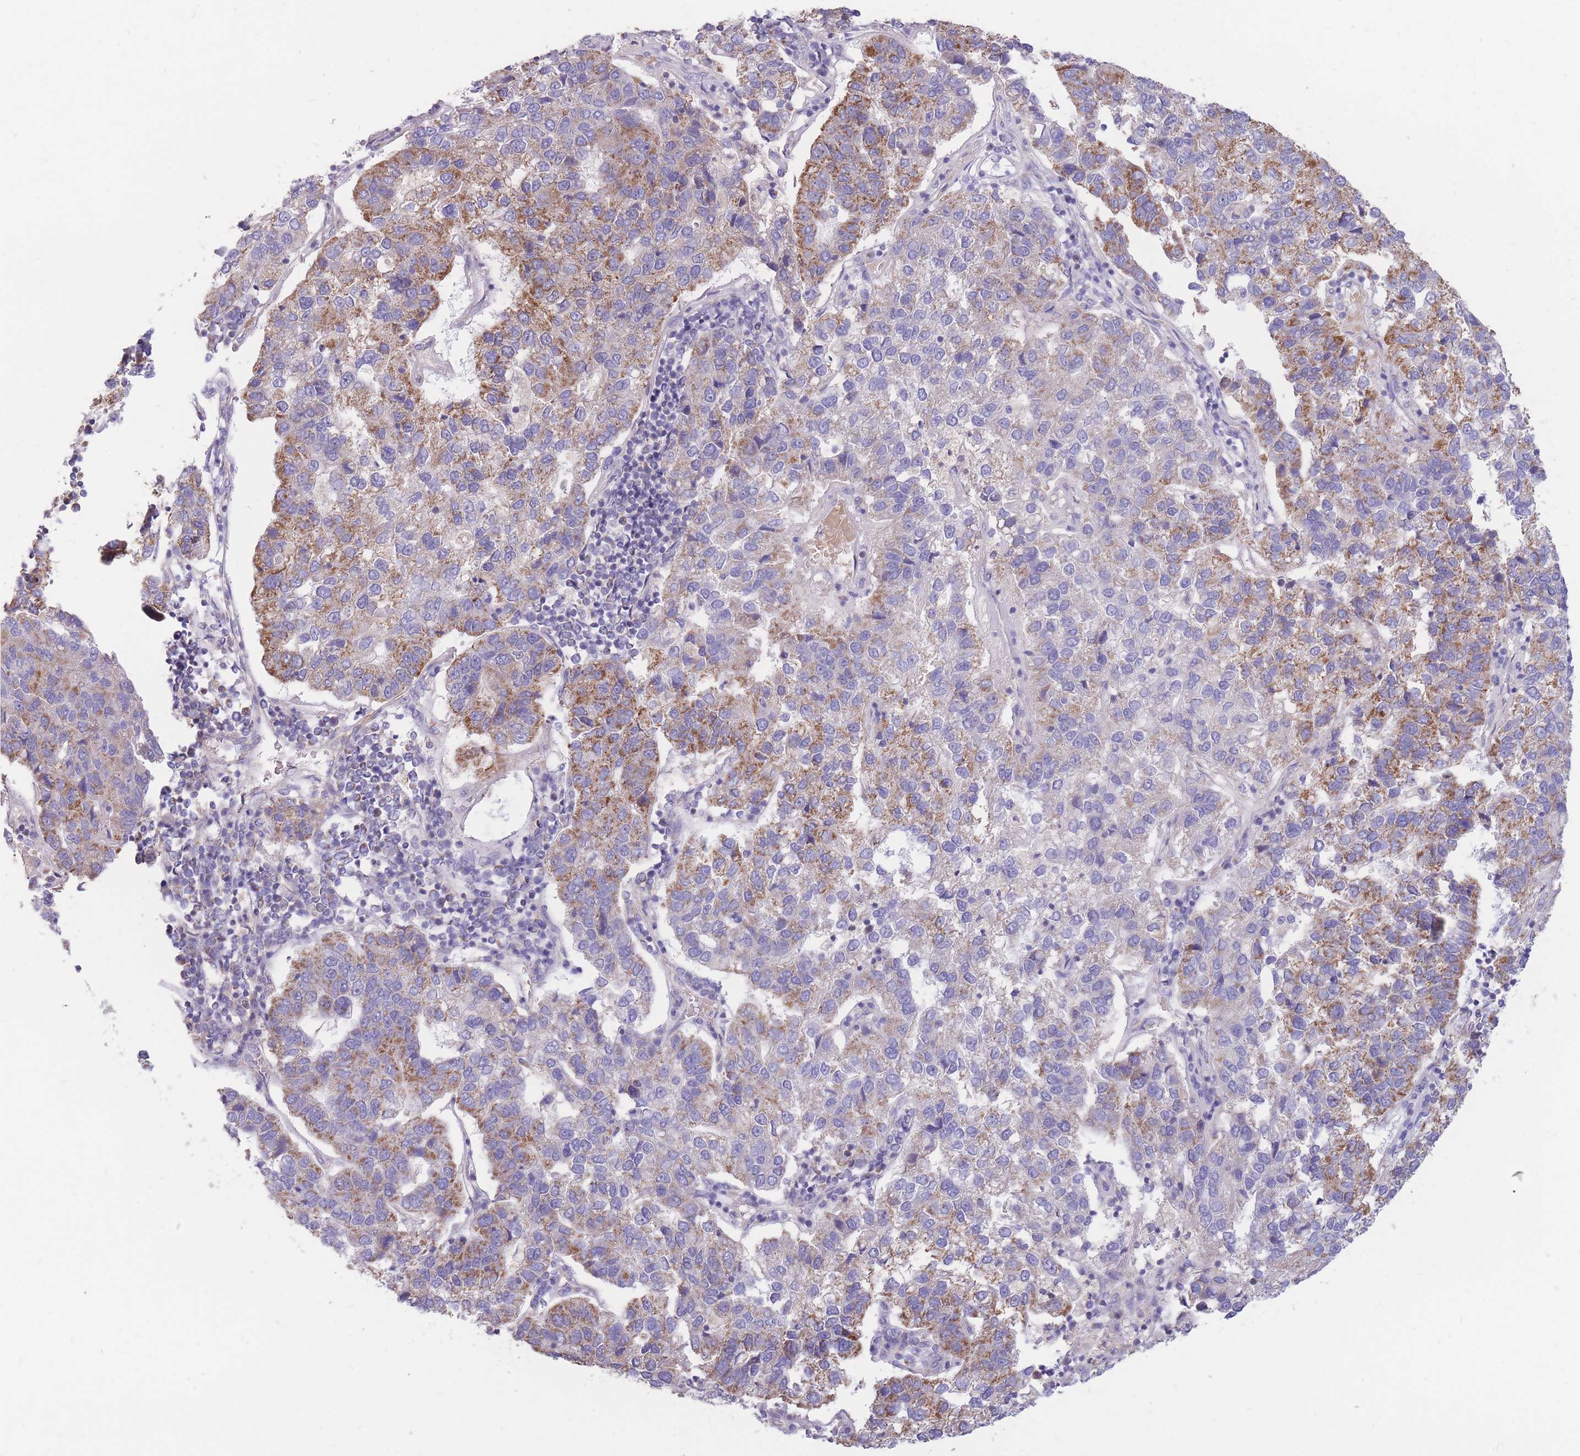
{"staining": {"intensity": "moderate", "quantity": "<25%", "location": "cytoplasmic/membranous"}, "tissue": "pancreatic cancer", "cell_type": "Tumor cells", "image_type": "cancer", "snomed": [{"axis": "morphology", "description": "Adenocarcinoma, NOS"}, {"axis": "topography", "description": "Pancreas"}], "caption": "Pancreatic adenocarcinoma tissue reveals moderate cytoplasmic/membranous staining in about <25% of tumor cells, visualized by immunohistochemistry. (brown staining indicates protein expression, while blue staining denotes nuclei).", "gene": "MRPS9", "patient": {"sex": "female", "age": 61}}